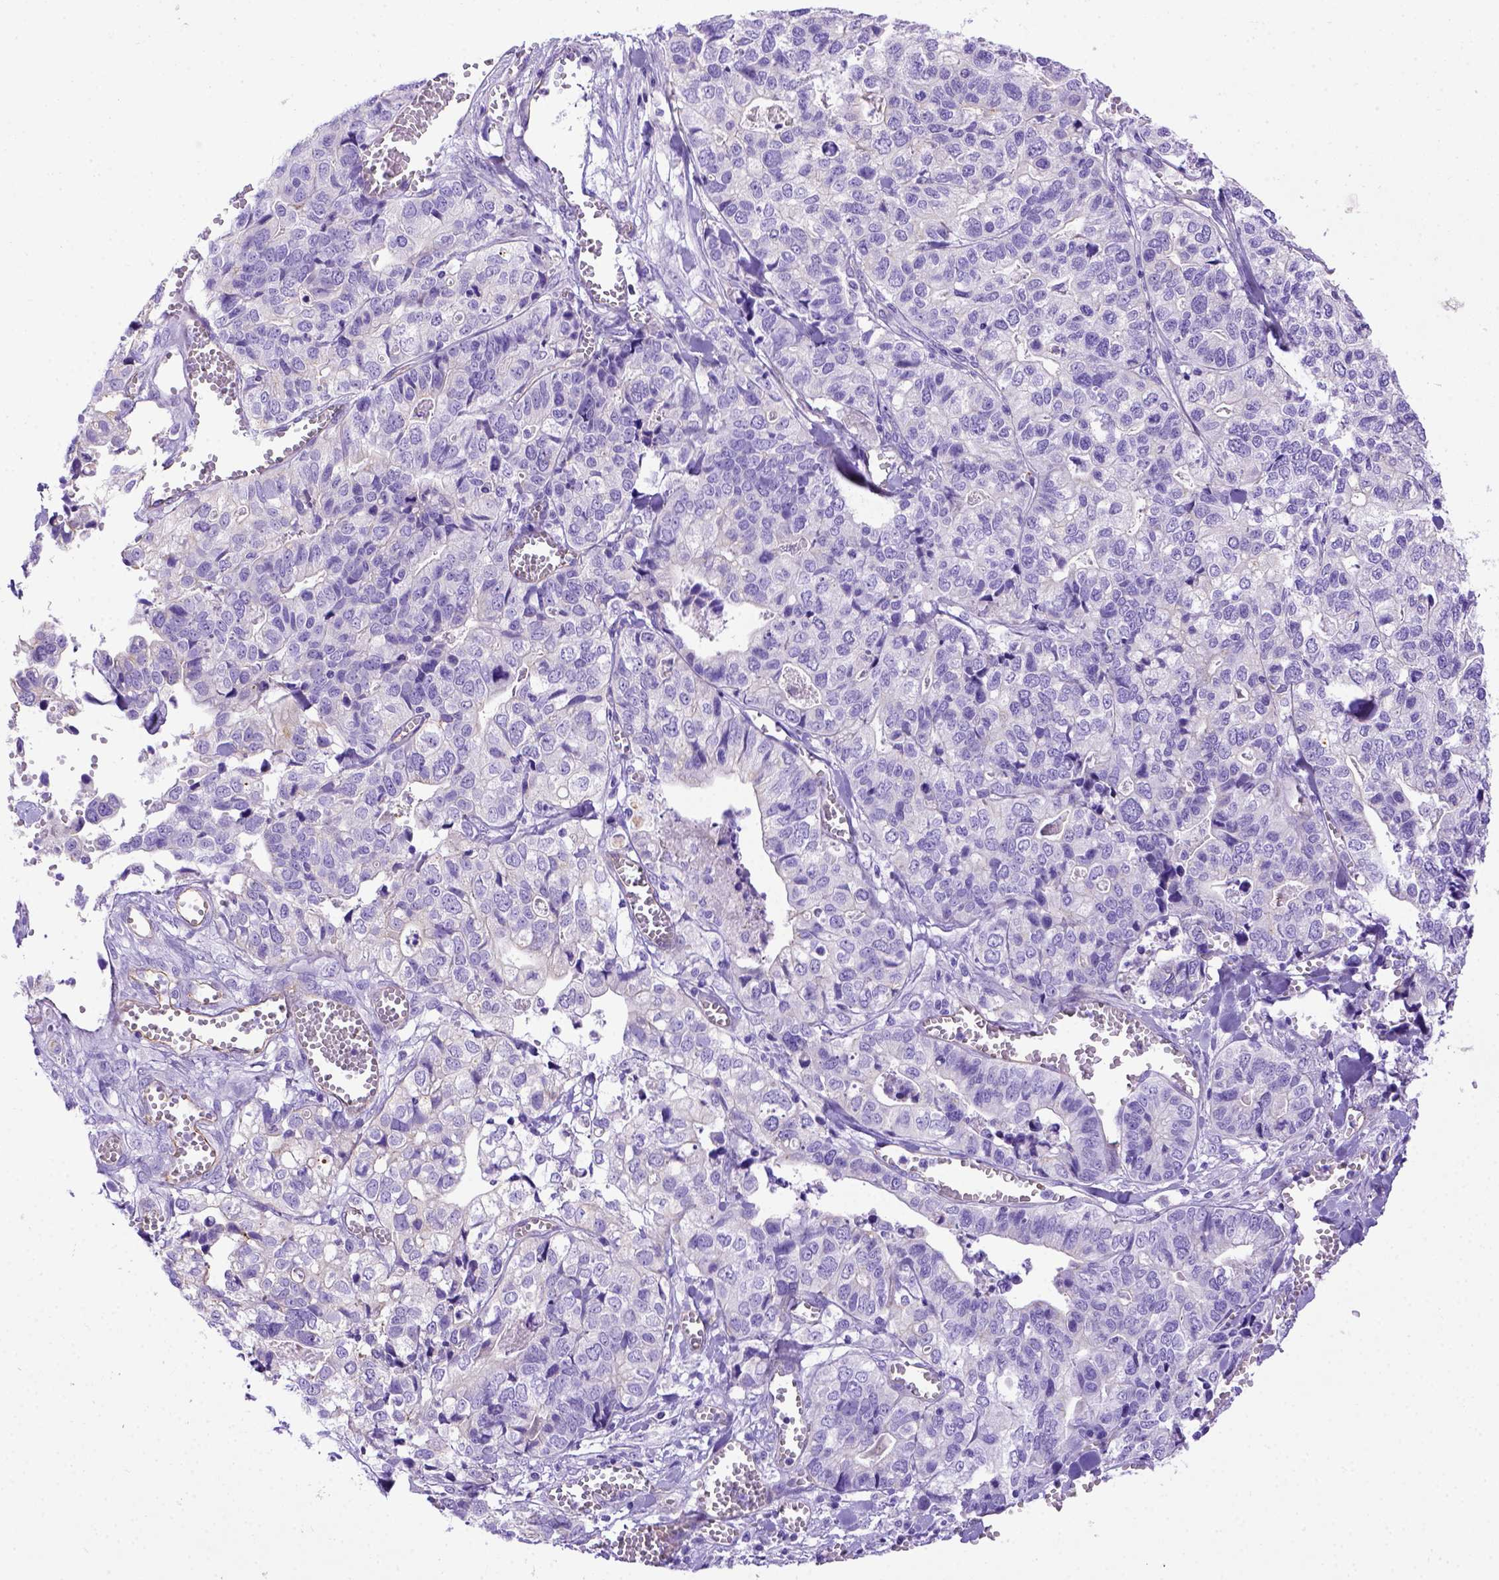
{"staining": {"intensity": "negative", "quantity": "none", "location": "none"}, "tissue": "stomach cancer", "cell_type": "Tumor cells", "image_type": "cancer", "snomed": [{"axis": "morphology", "description": "Adenocarcinoma, NOS"}, {"axis": "topography", "description": "Stomach, upper"}], "caption": "High power microscopy photomicrograph of an immunohistochemistry (IHC) histopathology image of stomach adenocarcinoma, revealing no significant positivity in tumor cells.", "gene": "LRRC18", "patient": {"sex": "female", "age": 67}}